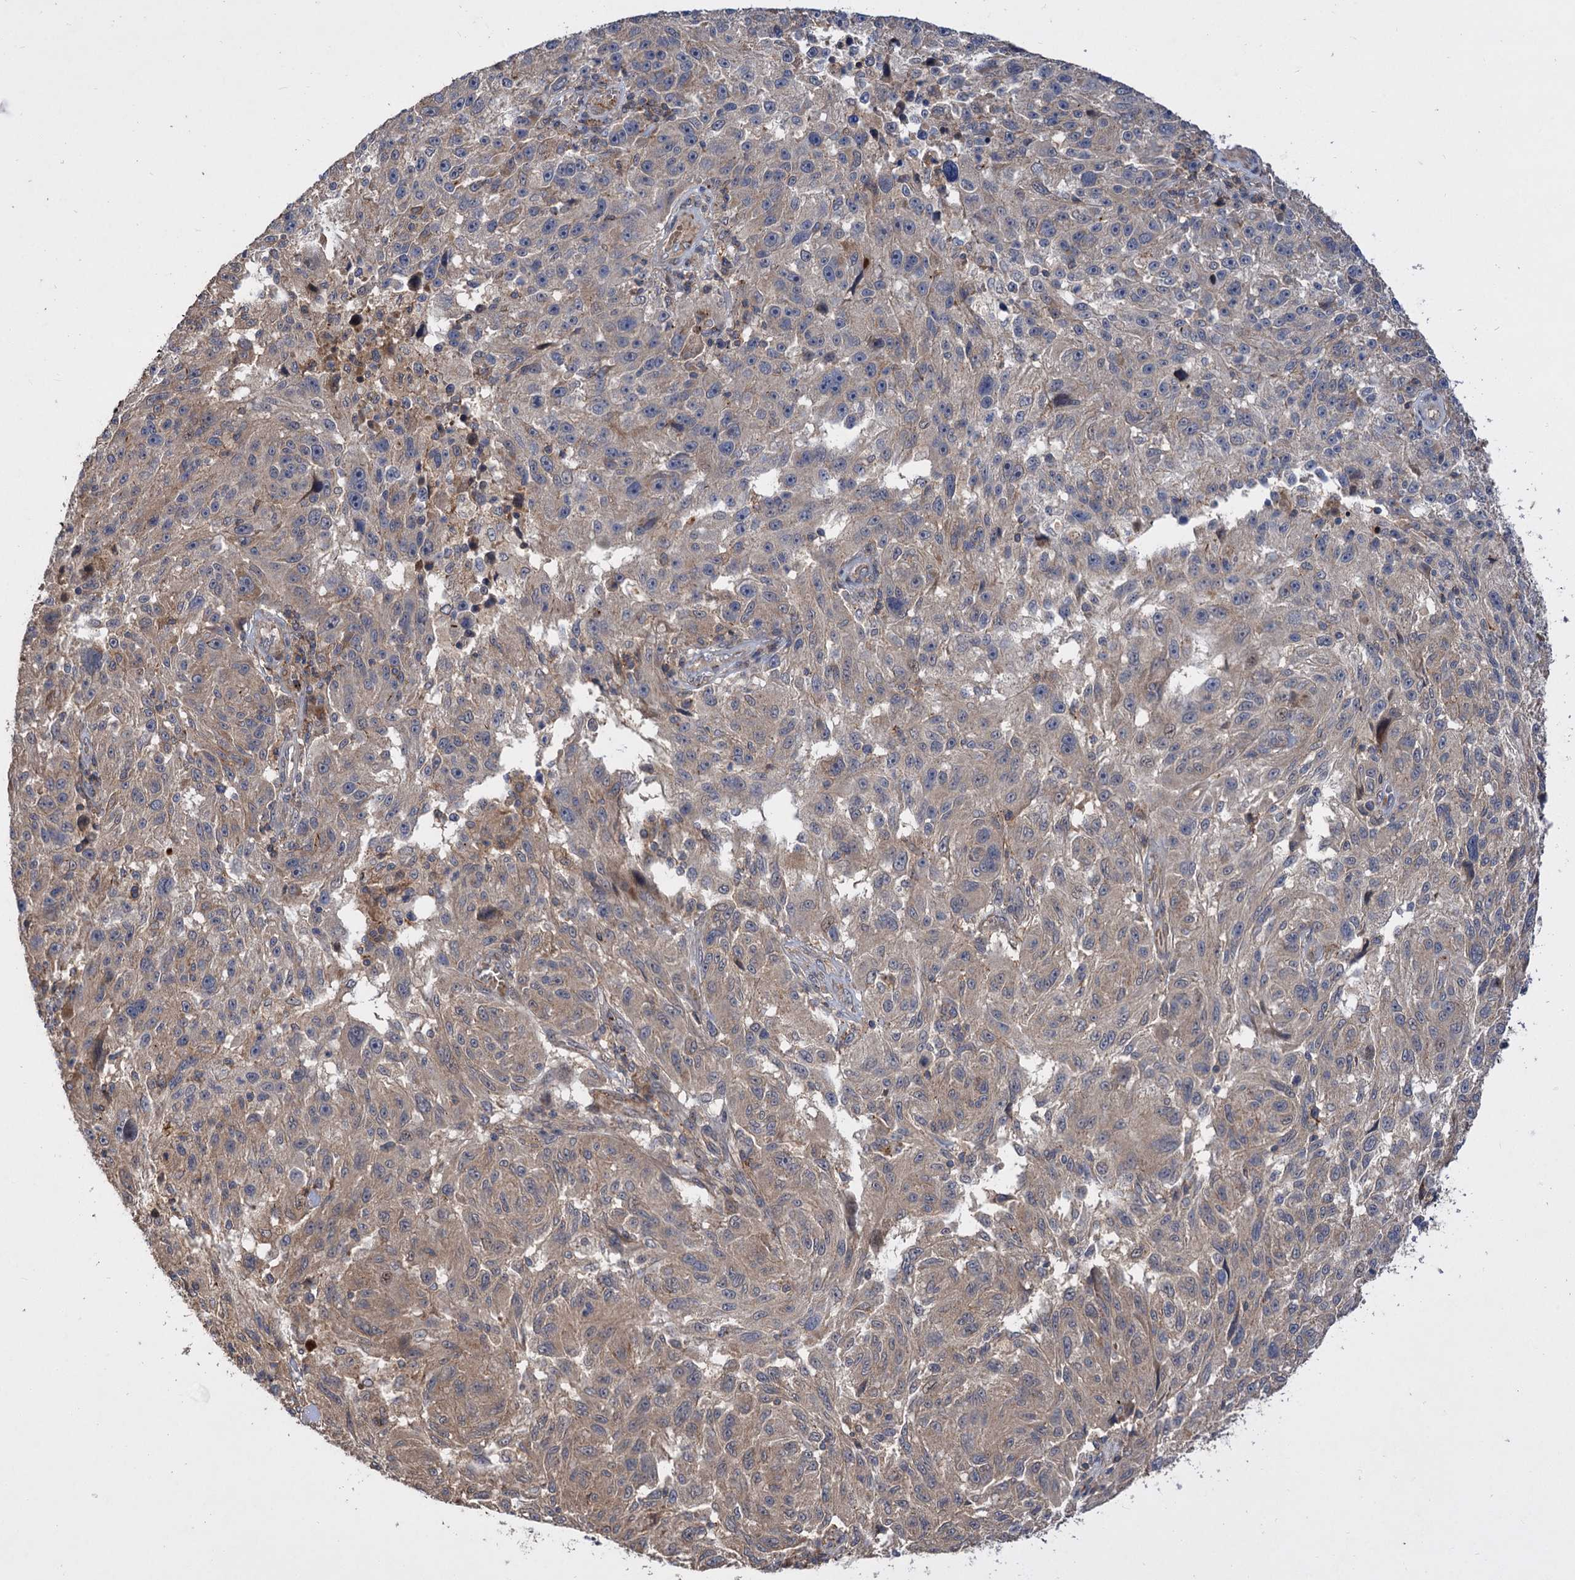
{"staining": {"intensity": "weak", "quantity": "<25%", "location": "cytoplasmic/membranous"}, "tissue": "melanoma", "cell_type": "Tumor cells", "image_type": "cancer", "snomed": [{"axis": "morphology", "description": "Malignant melanoma, NOS"}, {"axis": "topography", "description": "Skin"}], "caption": "There is no significant expression in tumor cells of malignant melanoma.", "gene": "FBXW8", "patient": {"sex": "male", "age": 53}}